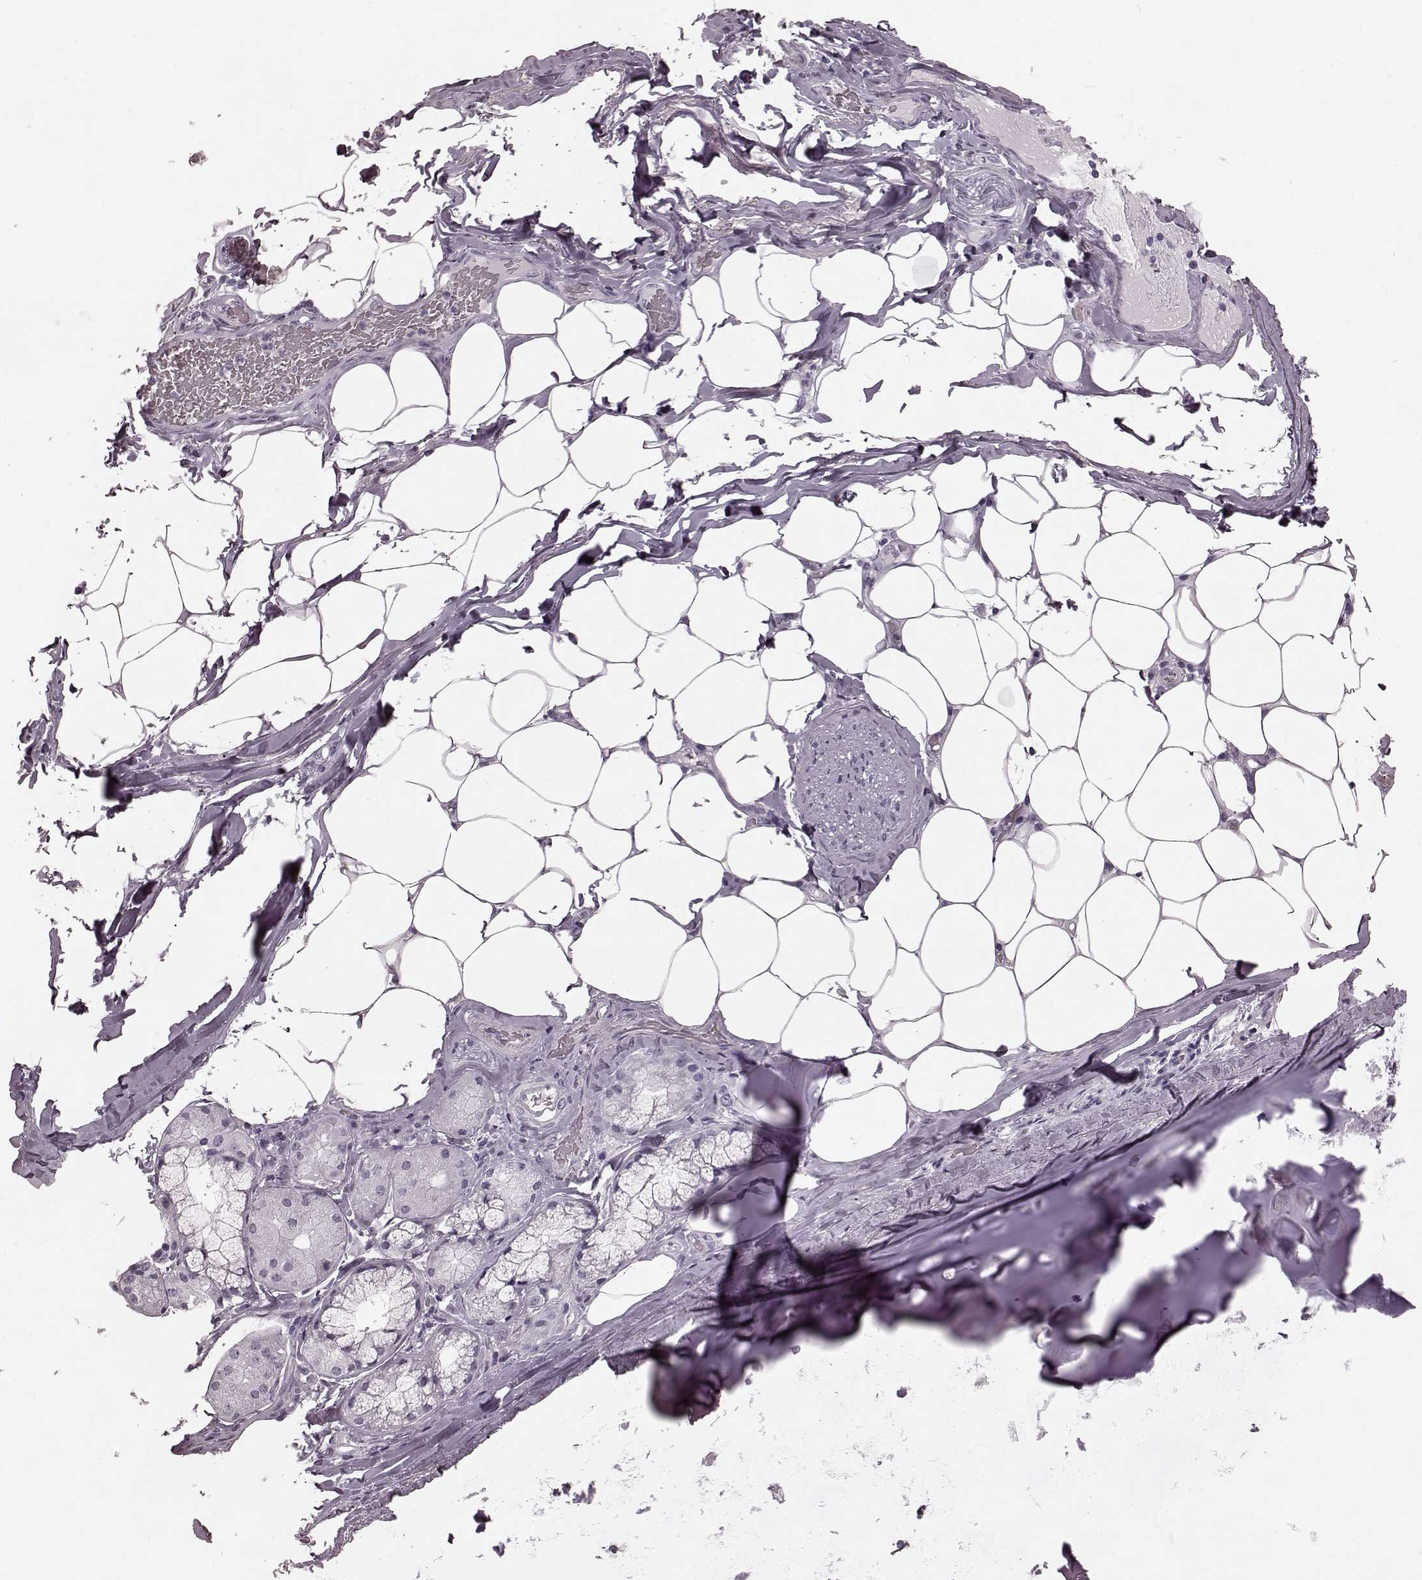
{"staining": {"intensity": "negative", "quantity": "none", "location": "none"}, "tissue": "adipose tissue", "cell_type": "Adipocytes", "image_type": "normal", "snomed": [{"axis": "morphology", "description": "Normal tissue, NOS"}, {"axis": "topography", "description": "Bronchus"}, {"axis": "topography", "description": "Lung"}], "caption": "Histopathology image shows no protein expression in adipocytes of normal adipose tissue. (DAB (3,3'-diaminobenzidine) immunohistochemistry visualized using brightfield microscopy, high magnification).", "gene": "TRPM1", "patient": {"sex": "female", "age": 57}}